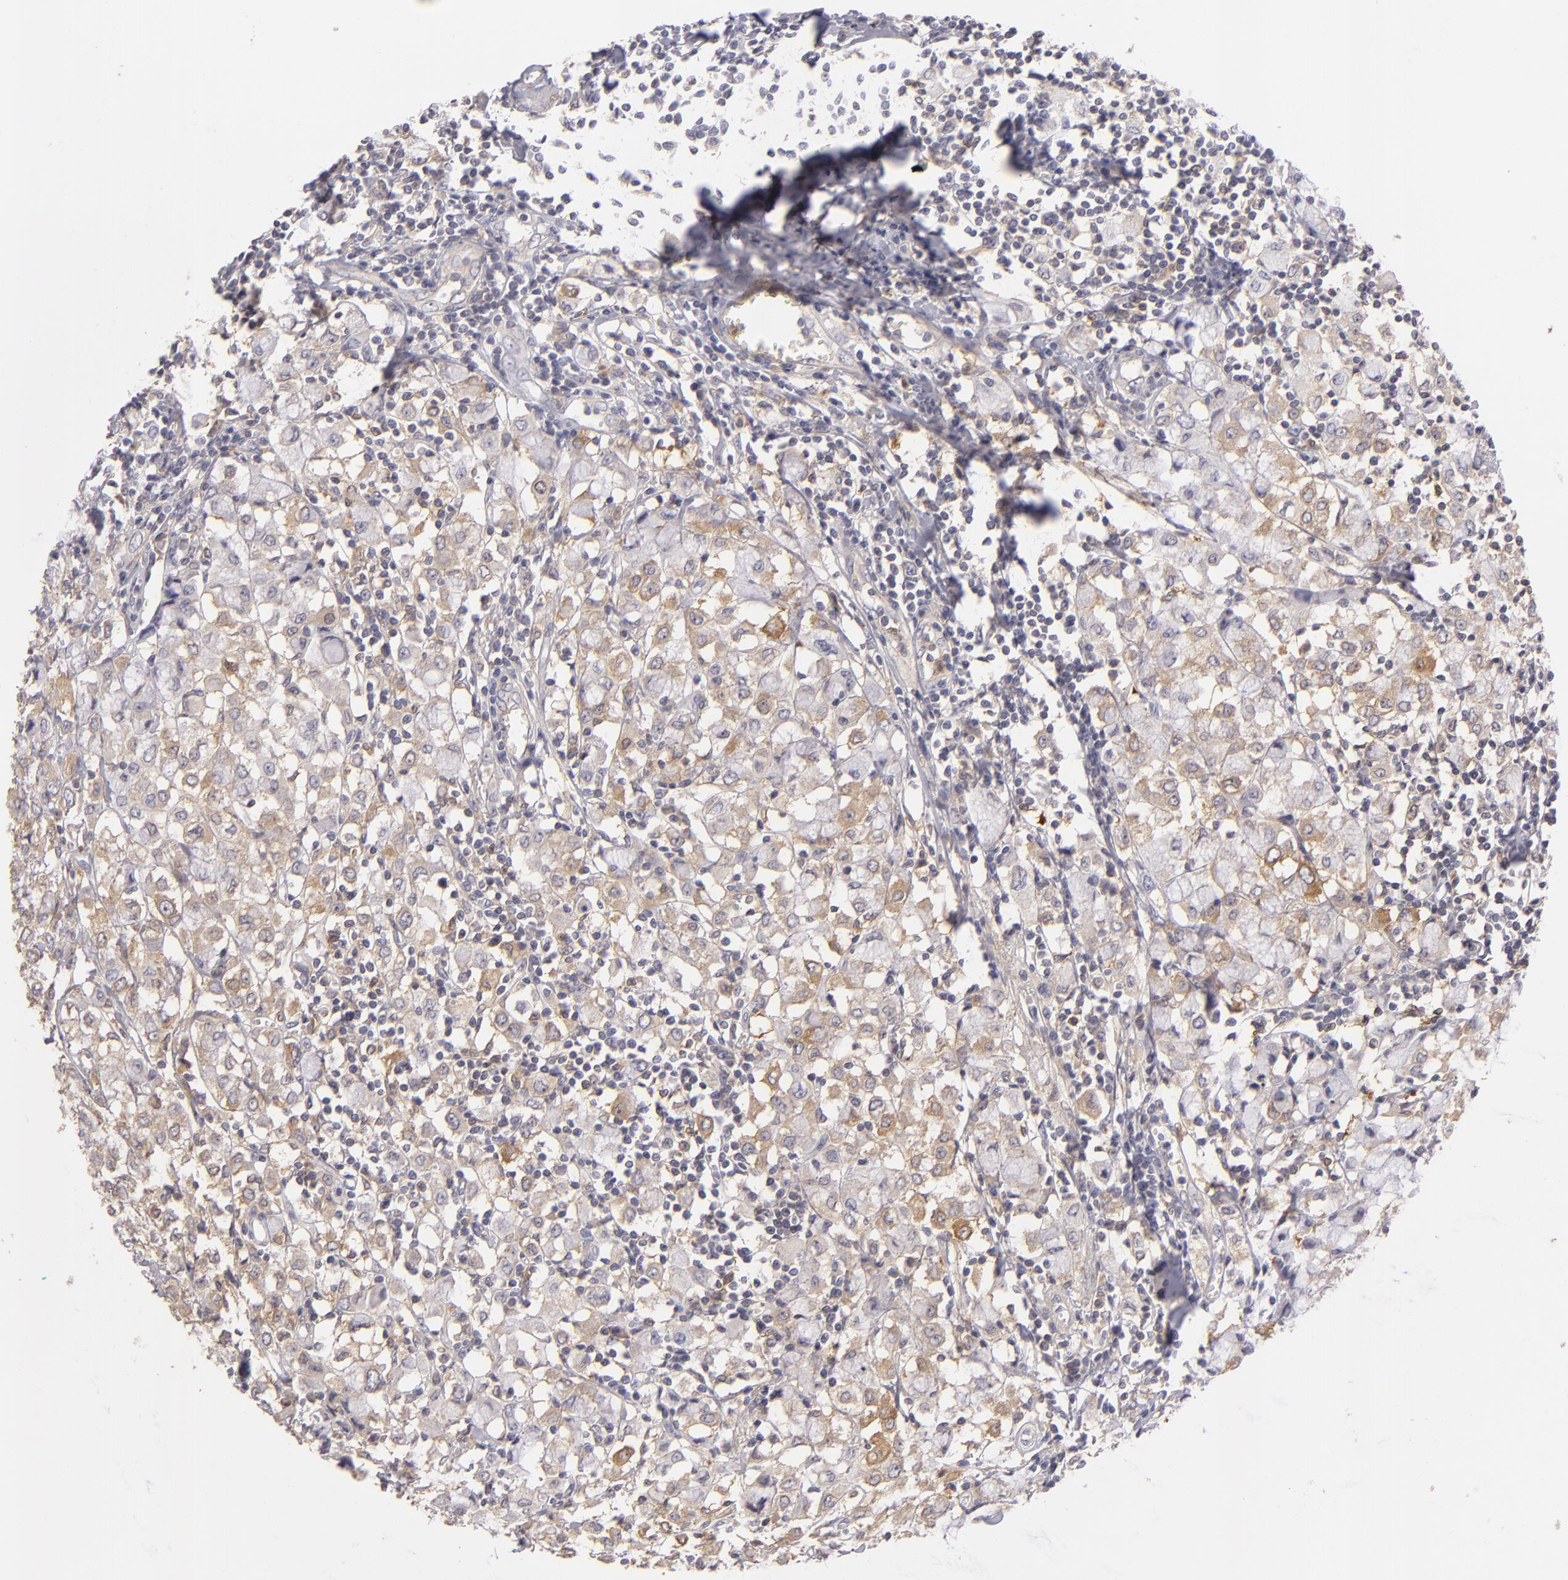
{"staining": {"intensity": "weak", "quantity": ">75%", "location": "cytoplasmic/membranous"}, "tissue": "breast cancer", "cell_type": "Tumor cells", "image_type": "cancer", "snomed": [{"axis": "morphology", "description": "Lobular carcinoma"}, {"axis": "topography", "description": "Breast"}], "caption": "Protein staining exhibits weak cytoplasmic/membranous positivity in approximately >75% of tumor cells in breast lobular carcinoma.", "gene": "MMP10", "patient": {"sex": "female", "age": 85}}